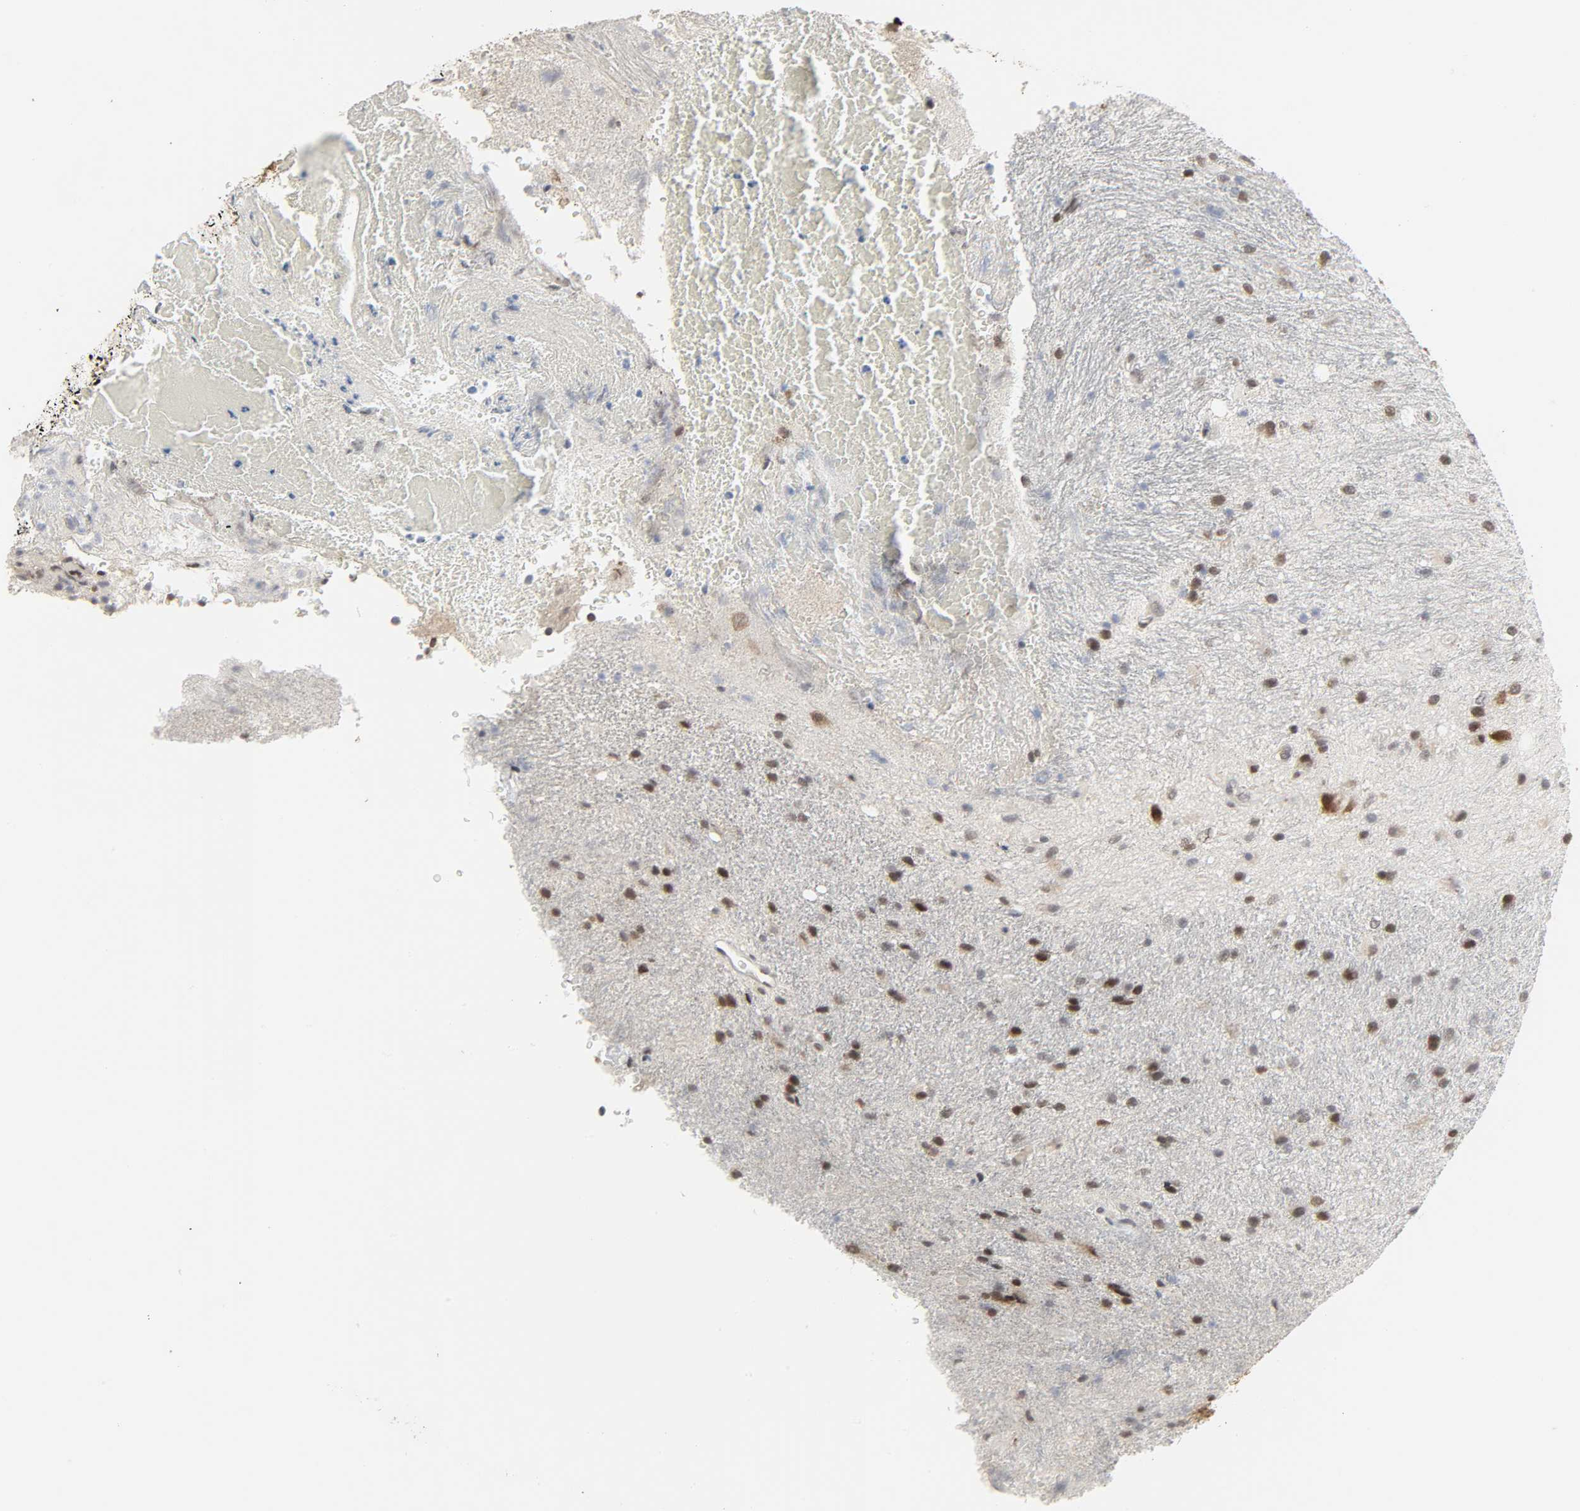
{"staining": {"intensity": "strong", "quantity": "<25%", "location": "nuclear"}, "tissue": "glioma", "cell_type": "Tumor cells", "image_type": "cancer", "snomed": [{"axis": "morphology", "description": "Normal tissue, NOS"}, {"axis": "morphology", "description": "Glioma, malignant, High grade"}, {"axis": "topography", "description": "Cerebral cortex"}], "caption": "There is medium levels of strong nuclear staining in tumor cells of glioma, as demonstrated by immunohistochemical staining (brown color).", "gene": "MUC1", "patient": {"sex": "male", "age": 56}}